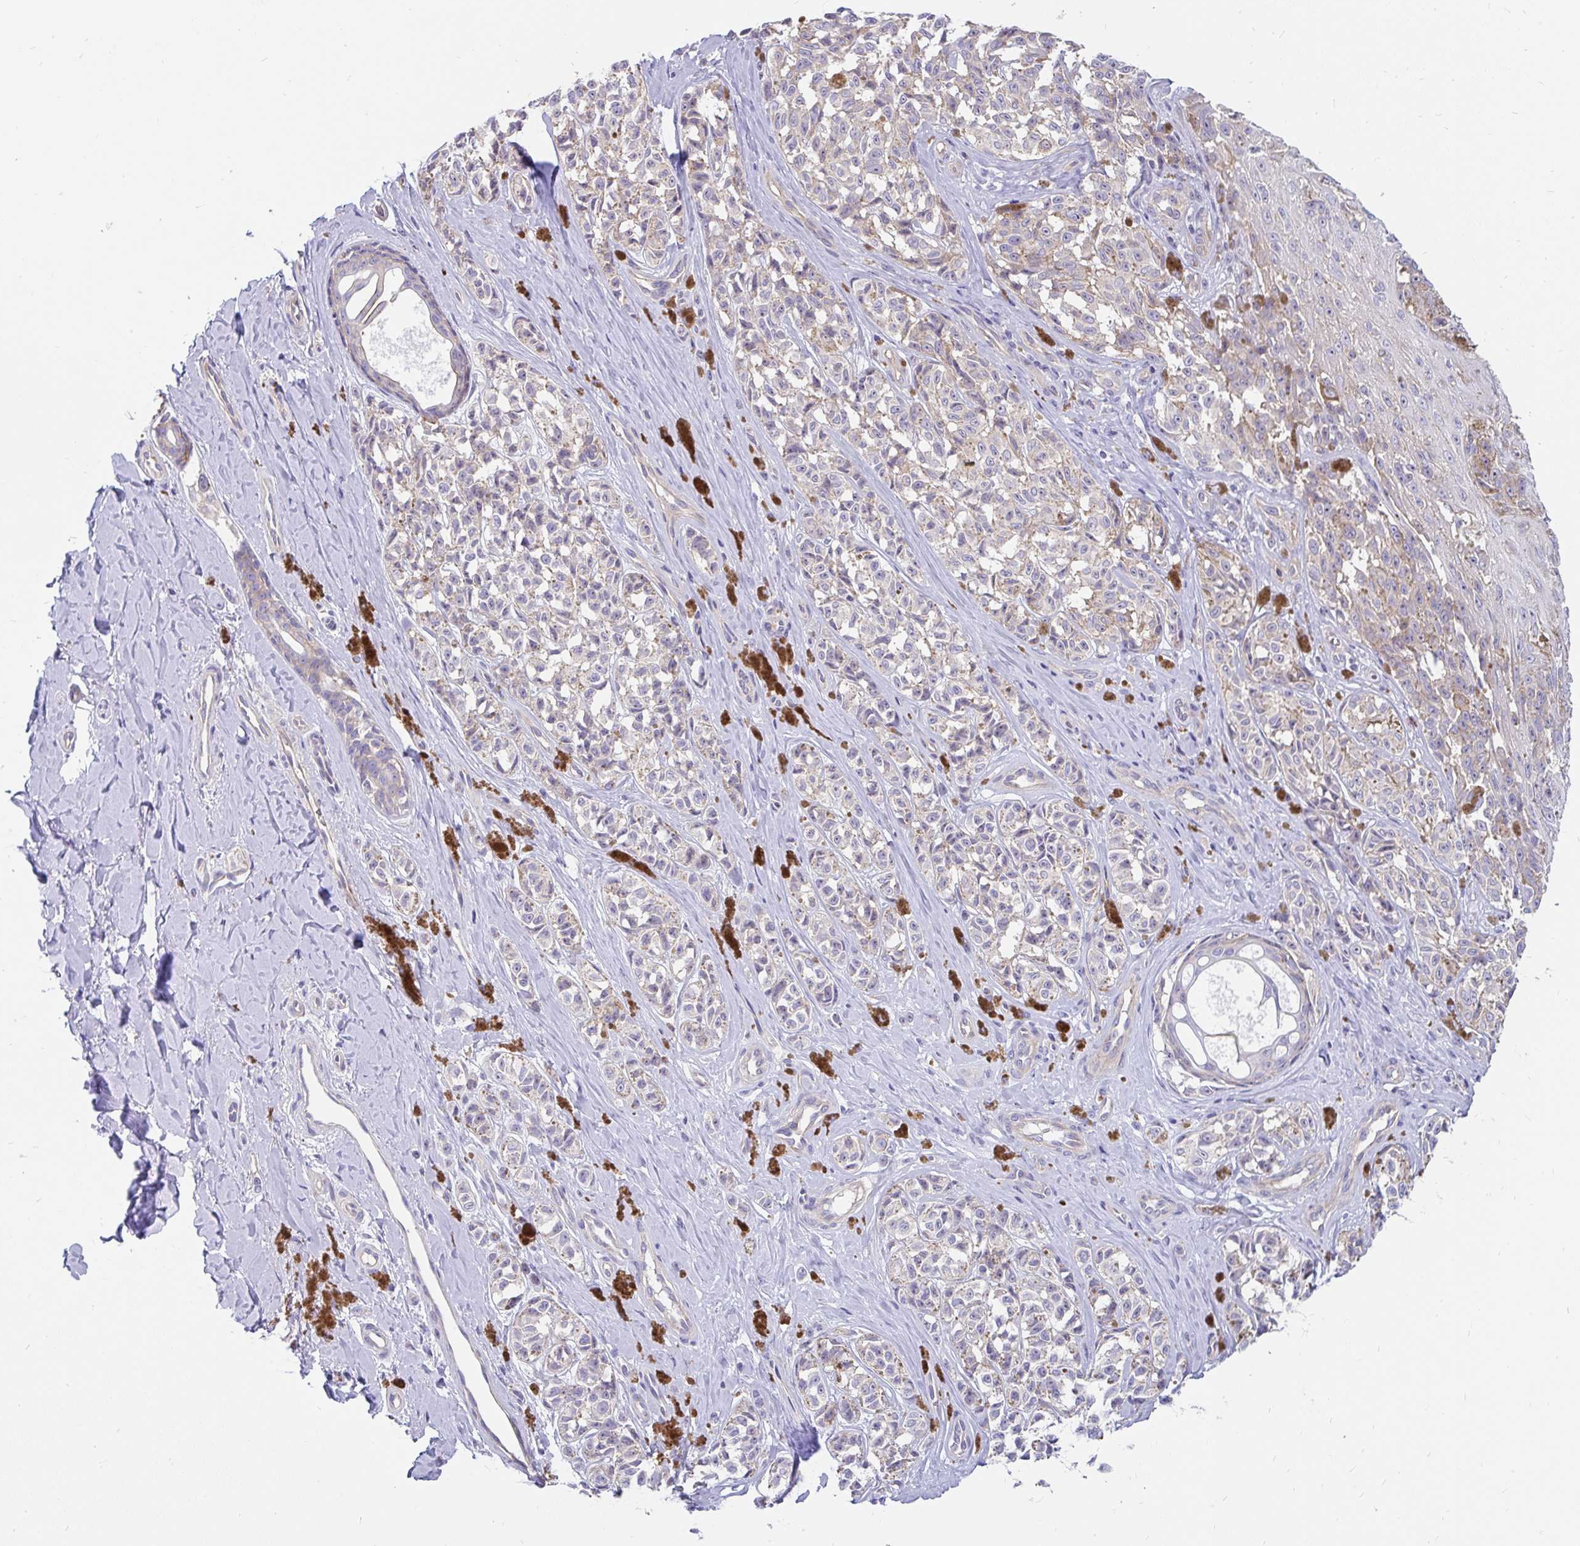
{"staining": {"intensity": "negative", "quantity": "none", "location": "none"}, "tissue": "melanoma", "cell_type": "Tumor cells", "image_type": "cancer", "snomed": [{"axis": "morphology", "description": "Malignant melanoma, NOS"}, {"axis": "topography", "description": "Skin"}], "caption": "The micrograph demonstrates no staining of tumor cells in malignant melanoma. (Stains: DAB (3,3'-diaminobenzidine) immunohistochemistry (IHC) with hematoxylin counter stain, Microscopy: brightfield microscopy at high magnification).", "gene": "LRRC26", "patient": {"sex": "female", "age": 65}}